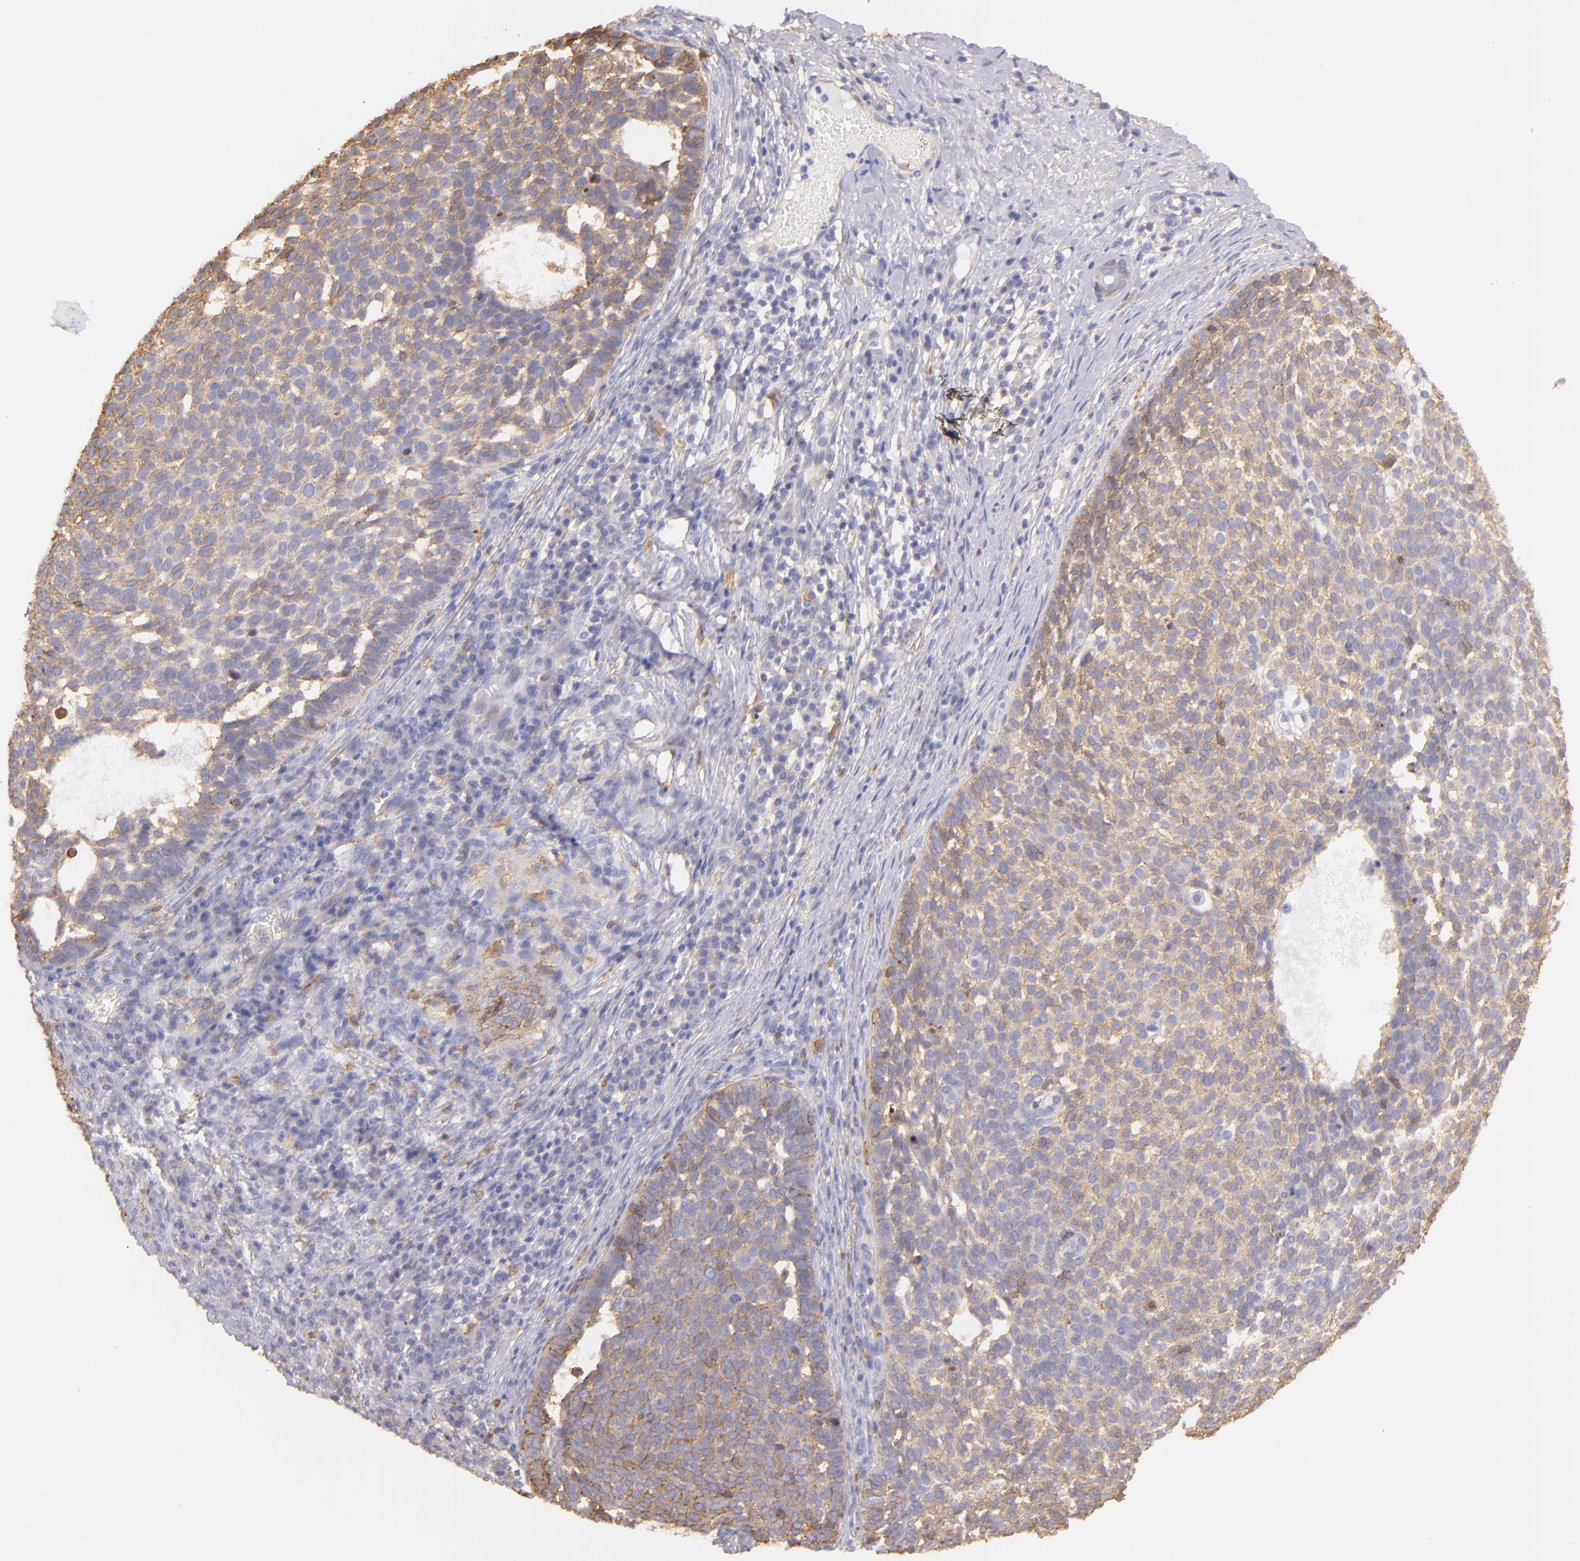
{"staining": {"intensity": "moderate", "quantity": "25%-75%", "location": "cytoplasmic/membranous"}, "tissue": "skin cancer", "cell_type": "Tumor cells", "image_type": "cancer", "snomed": [{"axis": "morphology", "description": "Basal cell carcinoma"}, {"axis": "topography", "description": "Skin"}], "caption": "Moderate cytoplasmic/membranous protein staining is present in about 25%-75% of tumor cells in basal cell carcinoma (skin).", "gene": "CD151", "patient": {"sex": "male", "age": 63}}